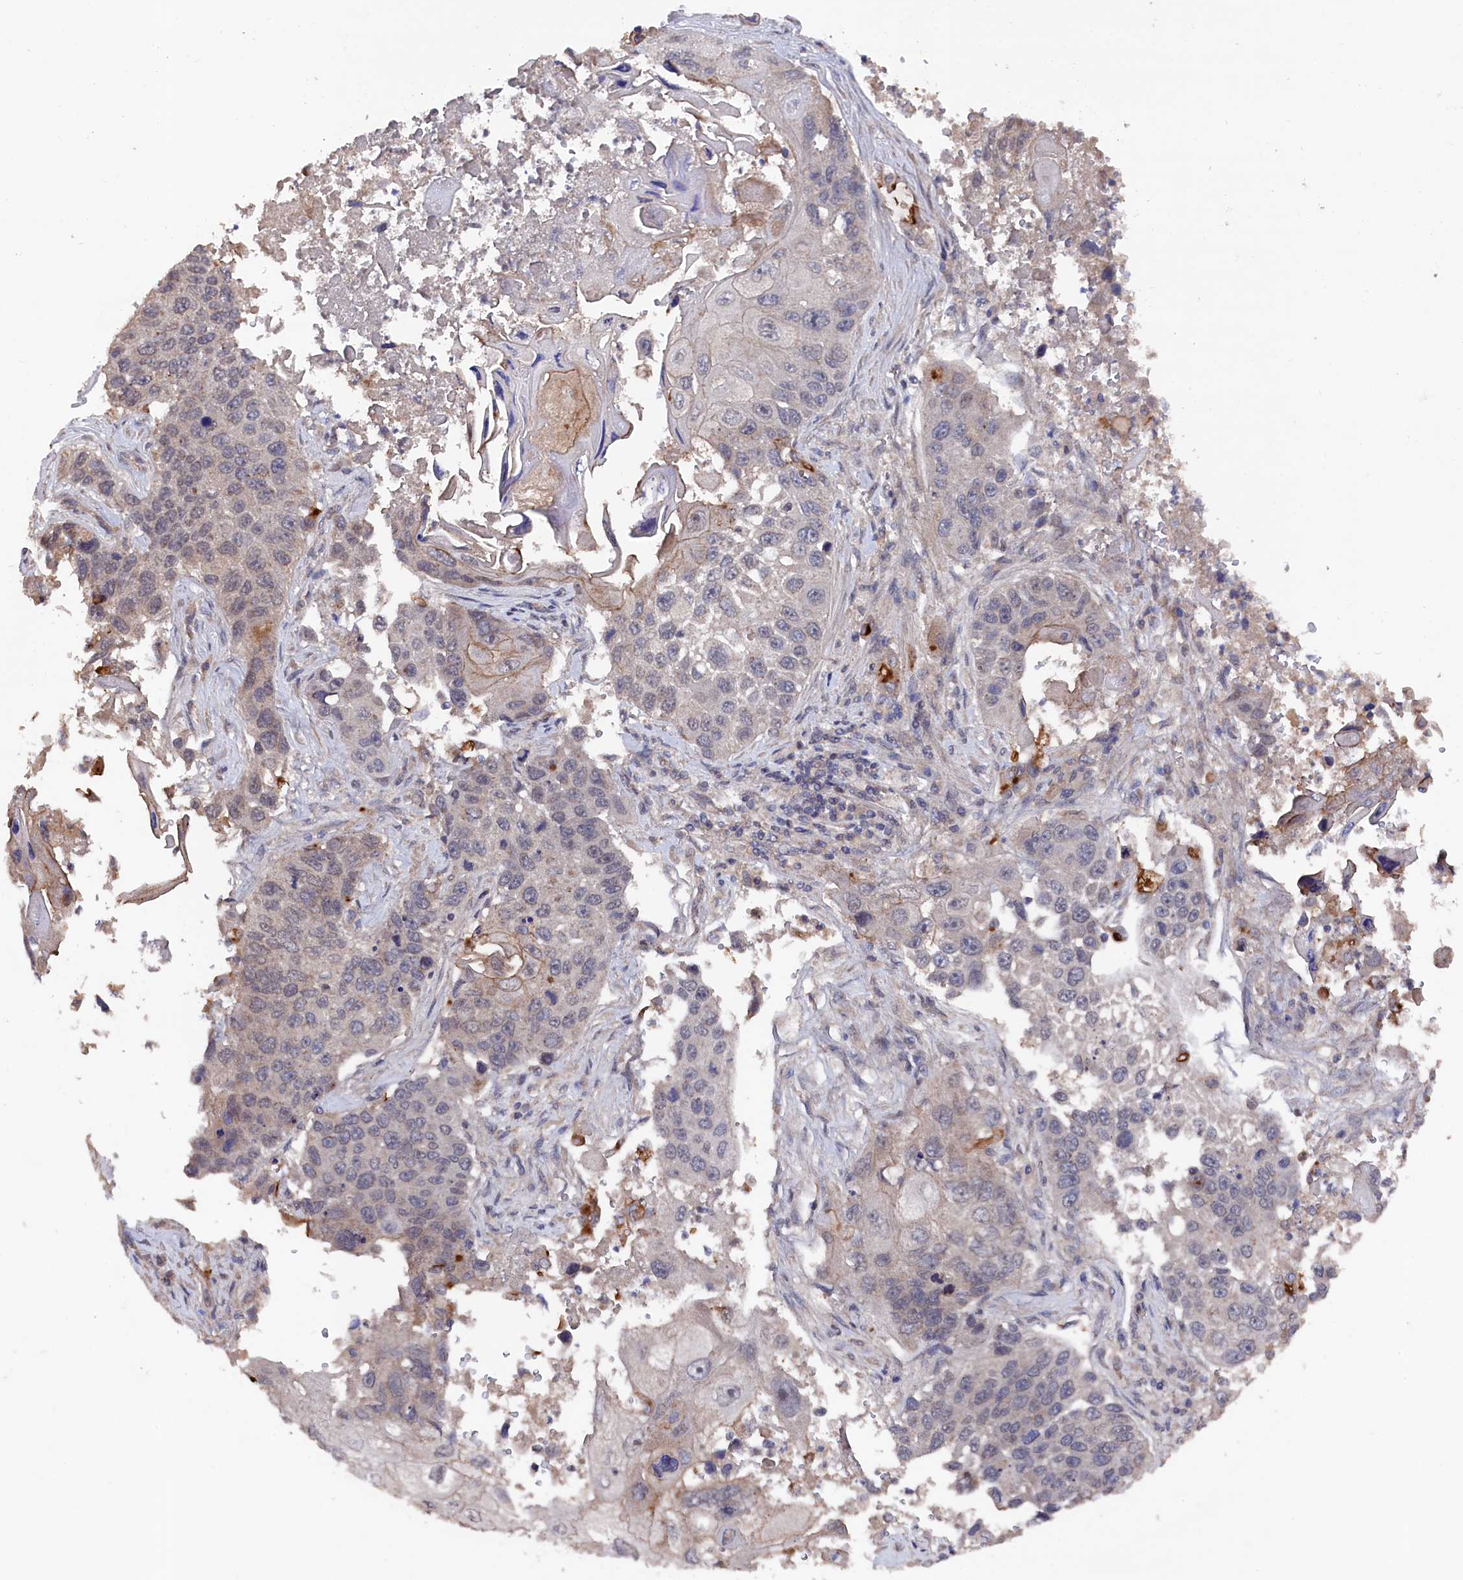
{"staining": {"intensity": "weak", "quantity": "<25%", "location": "cytoplasmic/membranous"}, "tissue": "lung cancer", "cell_type": "Tumor cells", "image_type": "cancer", "snomed": [{"axis": "morphology", "description": "Squamous cell carcinoma, NOS"}, {"axis": "topography", "description": "Lung"}], "caption": "Micrograph shows no protein expression in tumor cells of lung cancer tissue.", "gene": "TMC5", "patient": {"sex": "male", "age": 61}}